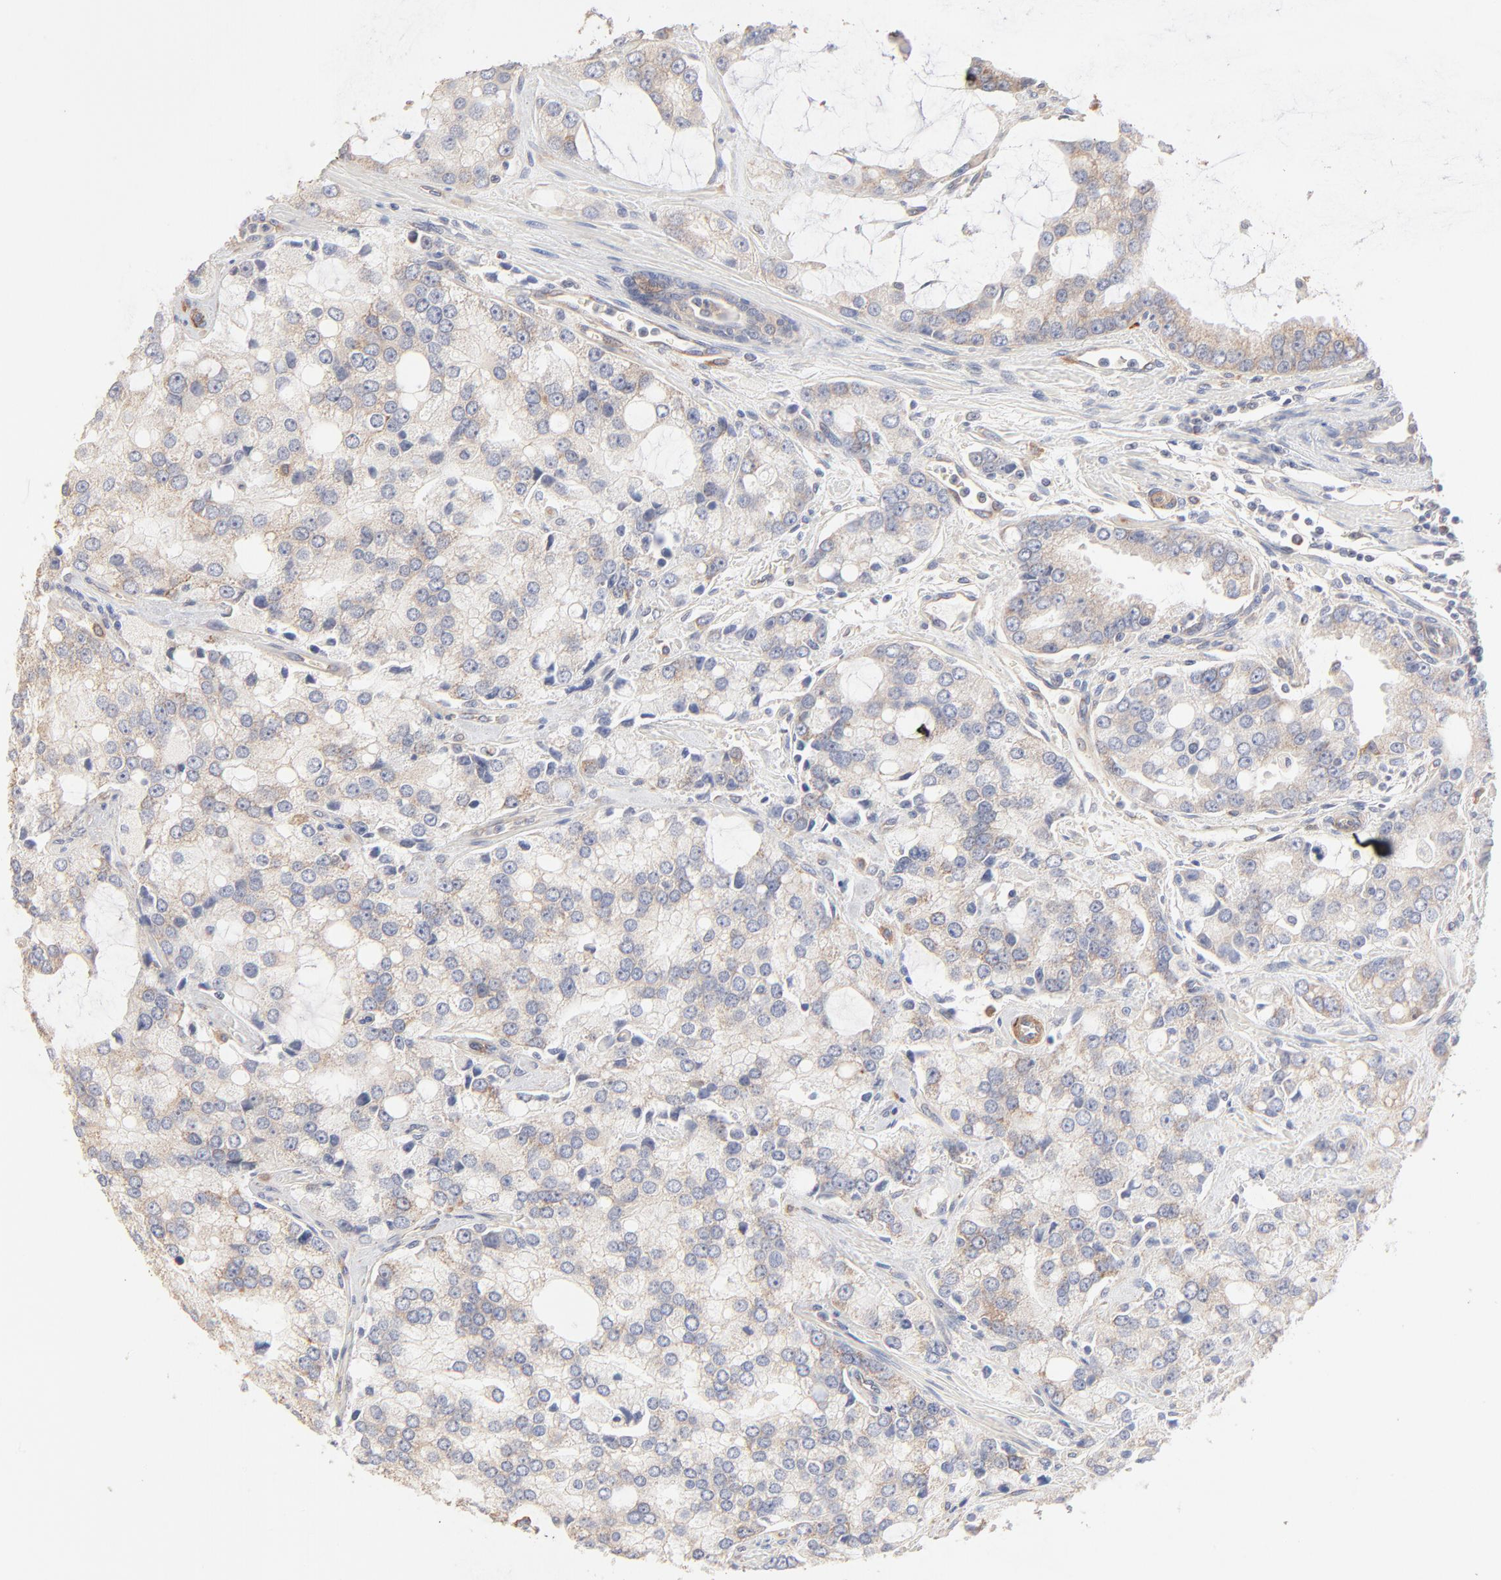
{"staining": {"intensity": "weak", "quantity": "<25%", "location": "cytoplasmic/membranous"}, "tissue": "prostate cancer", "cell_type": "Tumor cells", "image_type": "cancer", "snomed": [{"axis": "morphology", "description": "Adenocarcinoma, High grade"}, {"axis": "topography", "description": "Prostate"}], "caption": "An immunohistochemistry micrograph of prostate cancer (high-grade adenocarcinoma) is shown. There is no staining in tumor cells of prostate cancer (high-grade adenocarcinoma).", "gene": "SPTB", "patient": {"sex": "male", "age": 67}}